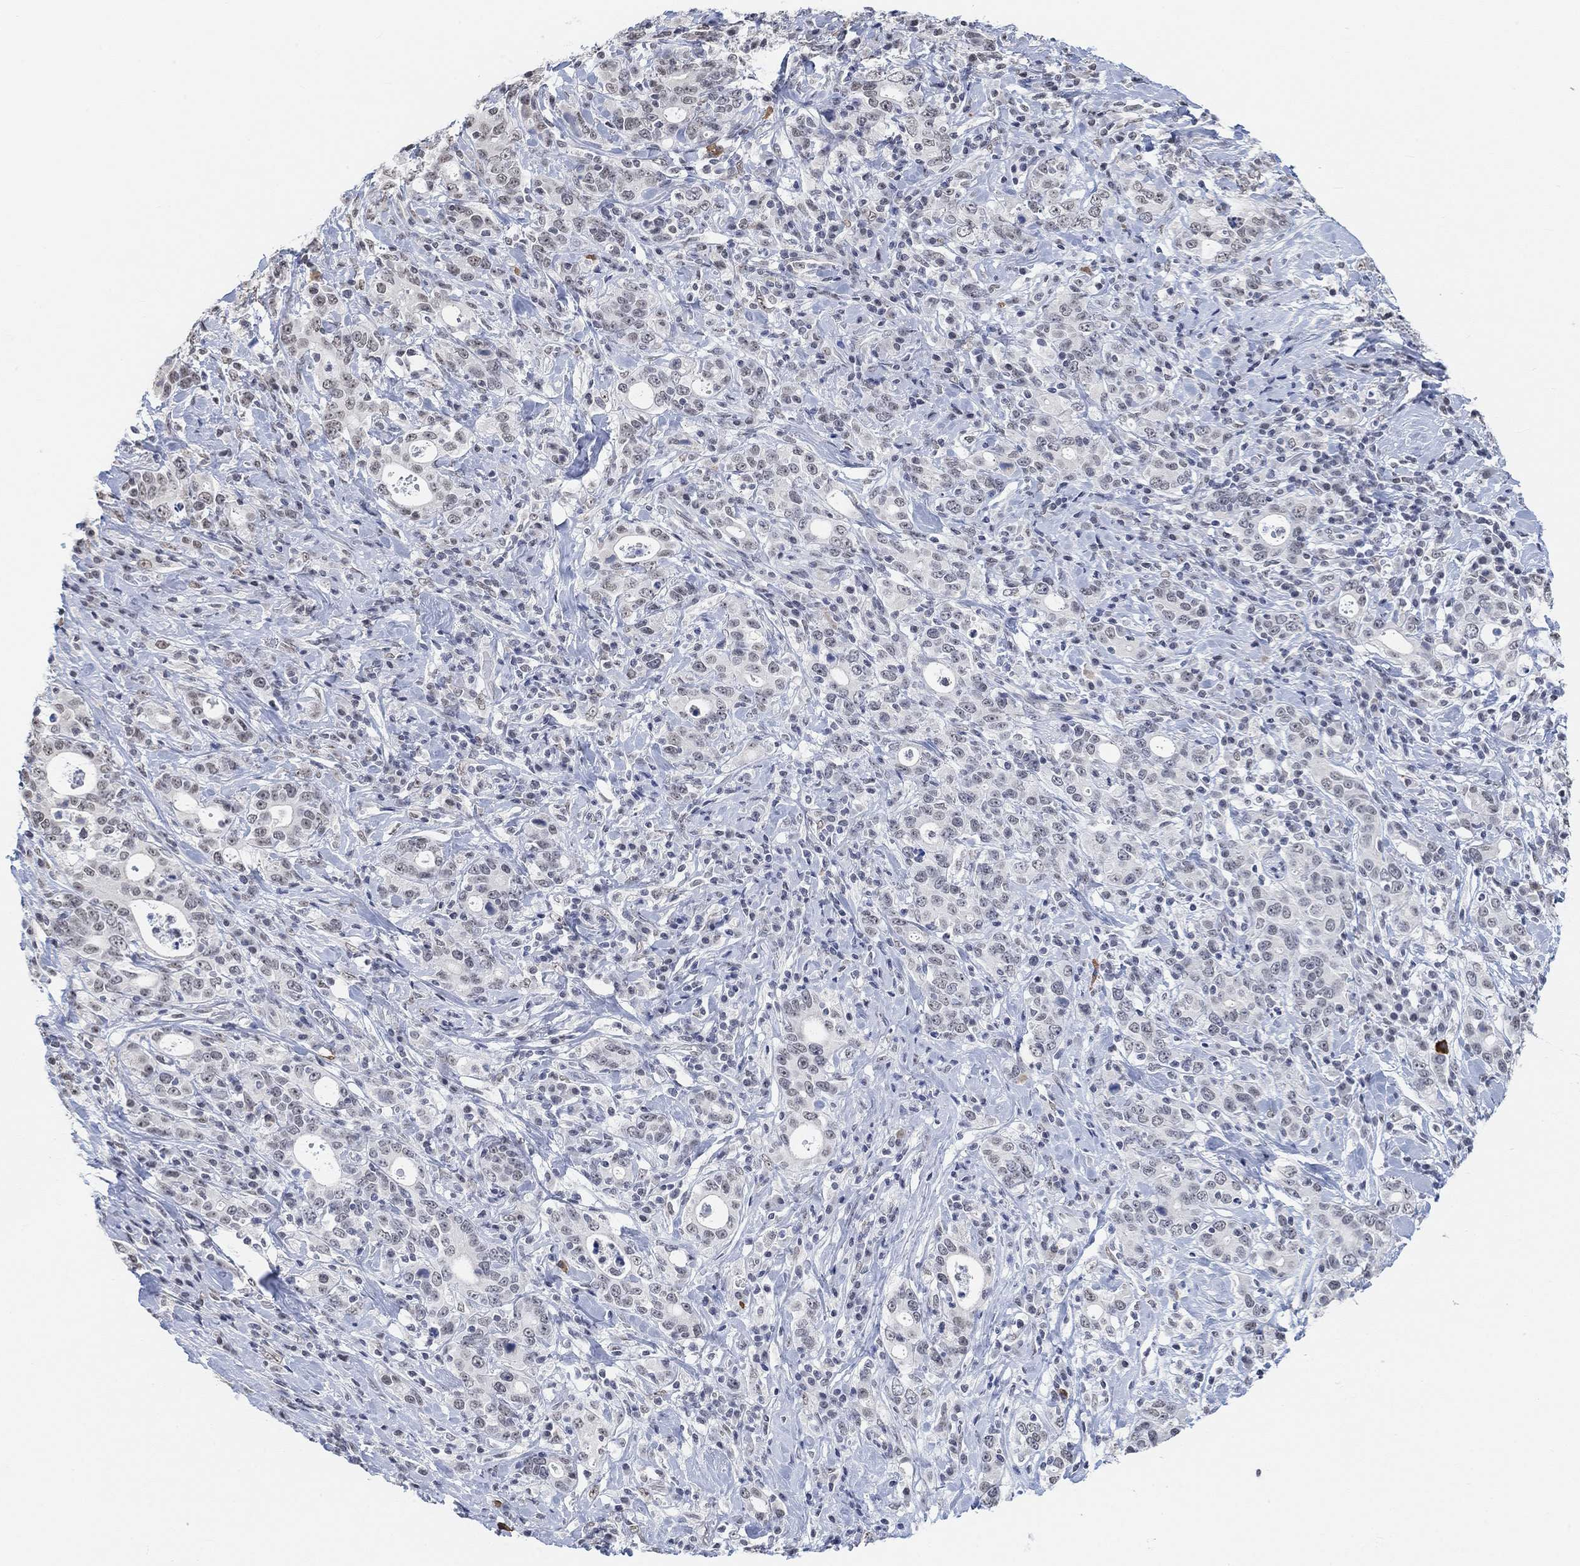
{"staining": {"intensity": "weak", "quantity": "<25%", "location": "nuclear"}, "tissue": "stomach cancer", "cell_type": "Tumor cells", "image_type": "cancer", "snomed": [{"axis": "morphology", "description": "Adenocarcinoma, NOS"}, {"axis": "topography", "description": "Stomach"}], "caption": "High magnification brightfield microscopy of stomach cancer (adenocarcinoma) stained with DAB (3,3'-diaminobenzidine) (brown) and counterstained with hematoxylin (blue): tumor cells show no significant staining.", "gene": "PURG", "patient": {"sex": "male", "age": 79}}